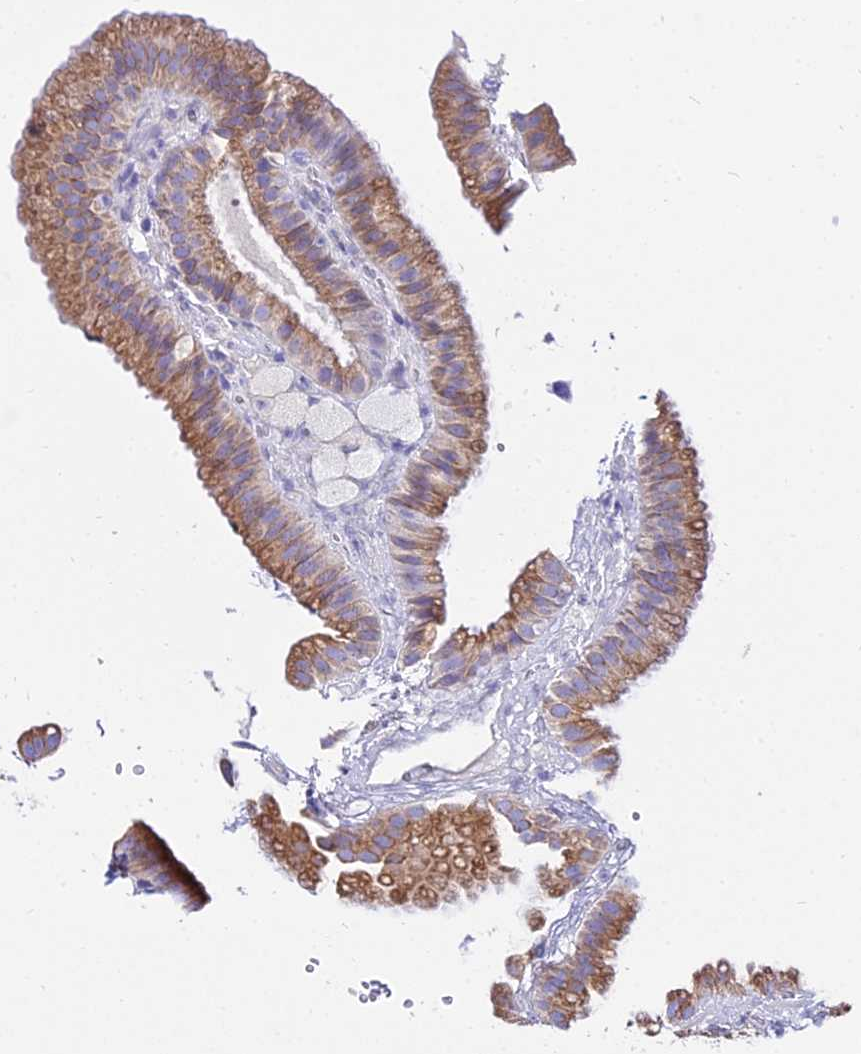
{"staining": {"intensity": "moderate", "quantity": ">75%", "location": "cytoplasmic/membranous"}, "tissue": "gallbladder", "cell_type": "Glandular cells", "image_type": "normal", "snomed": [{"axis": "morphology", "description": "Normal tissue, NOS"}, {"axis": "topography", "description": "Gallbladder"}], "caption": "Protein expression analysis of normal human gallbladder reveals moderate cytoplasmic/membranous staining in approximately >75% of glandular cells.", "gene": "TUBA1A", "patient": {"sex": "female", "age": 61}}